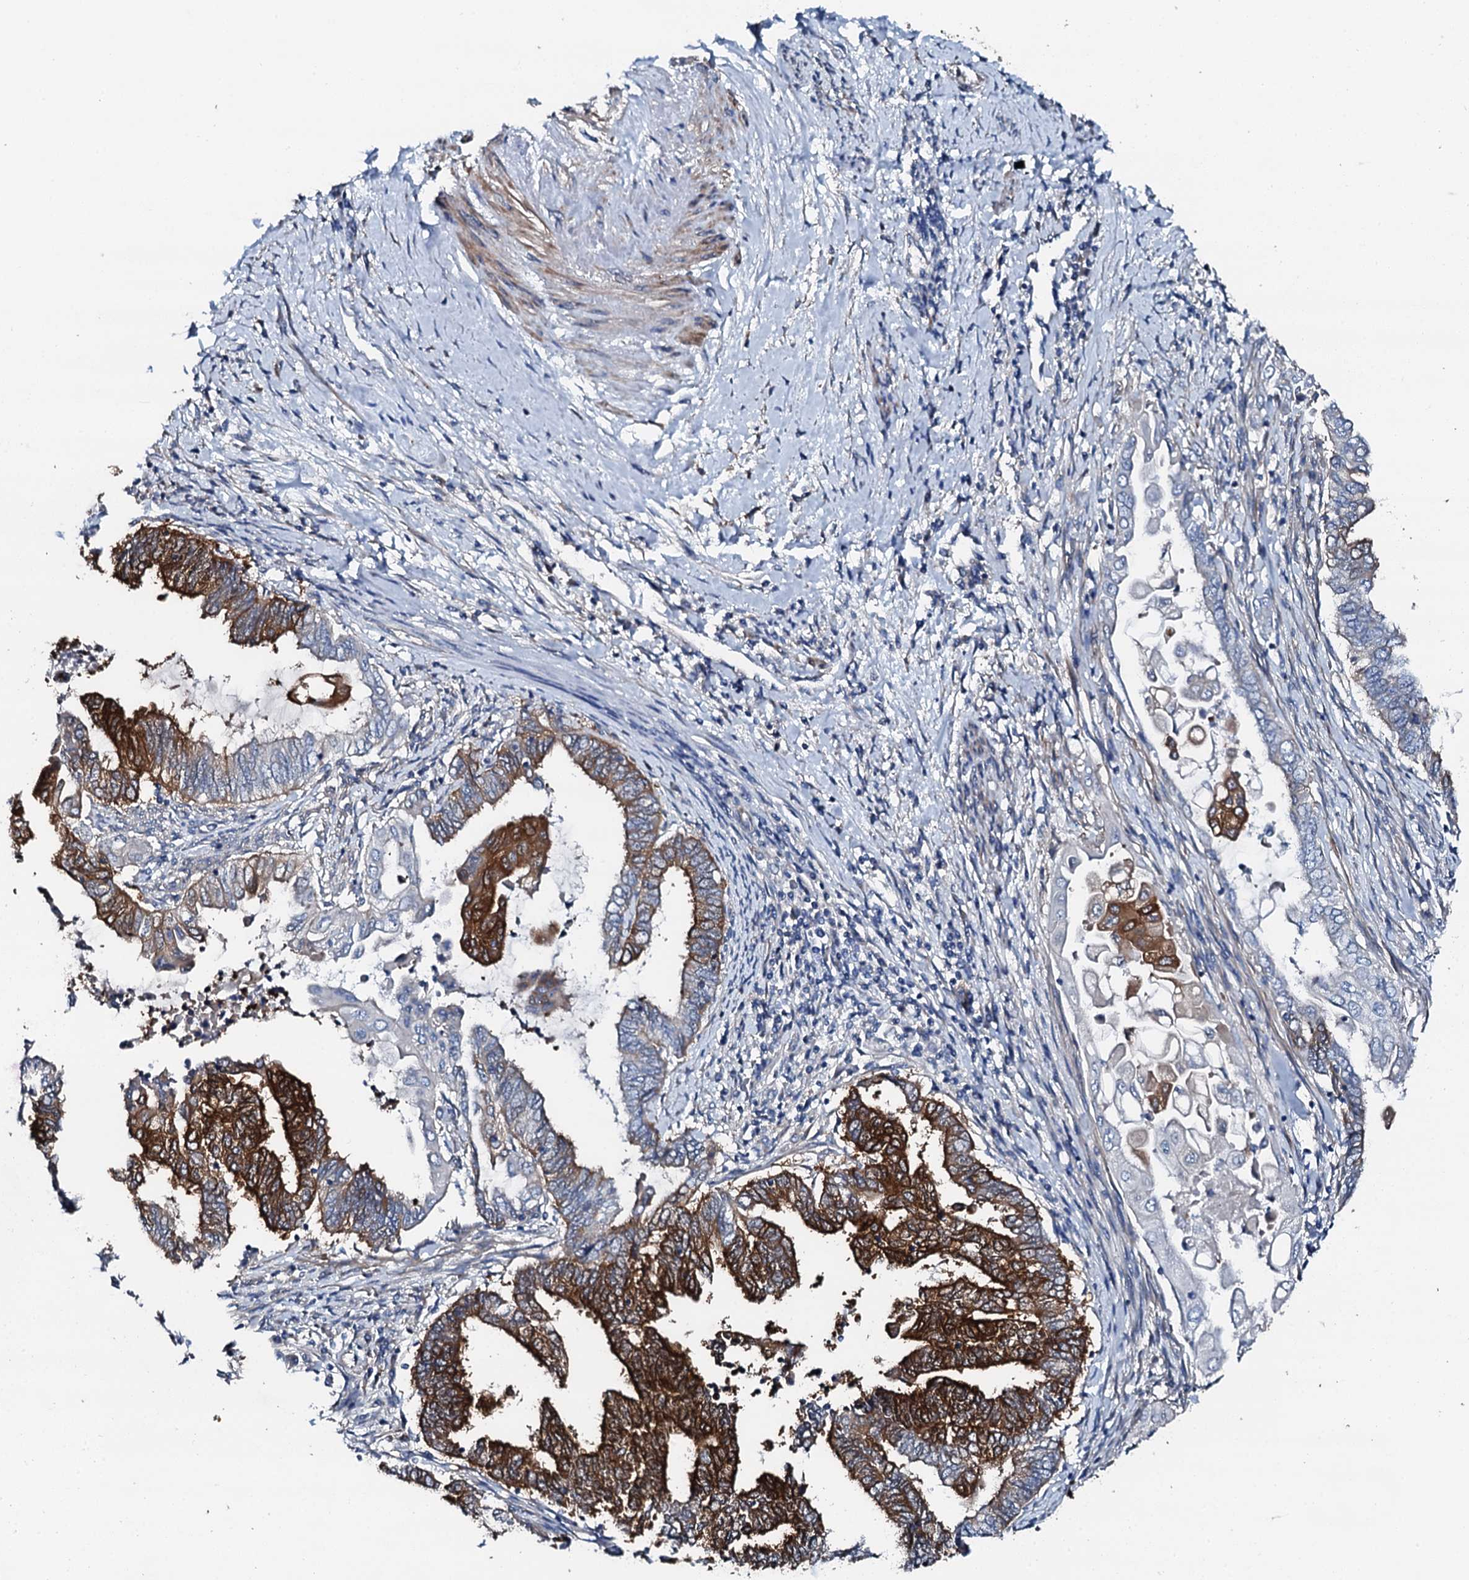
{"staining": {"intensity": "strong", "quantity": "25%-75%", "location": "cytoplasmic/membranous"}, "tissue": "endometrial cancer", "cell_type": "Tumor cells", "image_type": "cancer", "snomed": [{"axis": "morphology", "description": "Adenocarcinoma, NOS"}, {"axis": "topography", "description": "Uterus"}, {"axis": "topography", "description": "Endometrium"}], "caption": "Immunohistochemistry (IHC) (DAB (3,3'-diaminobenzidine)) staining of human endometrial cancer (adenocarcinoma) reveals strong cytoplasmic/membranous protein positivity in about 25%-75% of tumor cells.", "gene": "GFOD2", "patient": {"sex": "female", "age": 70}}